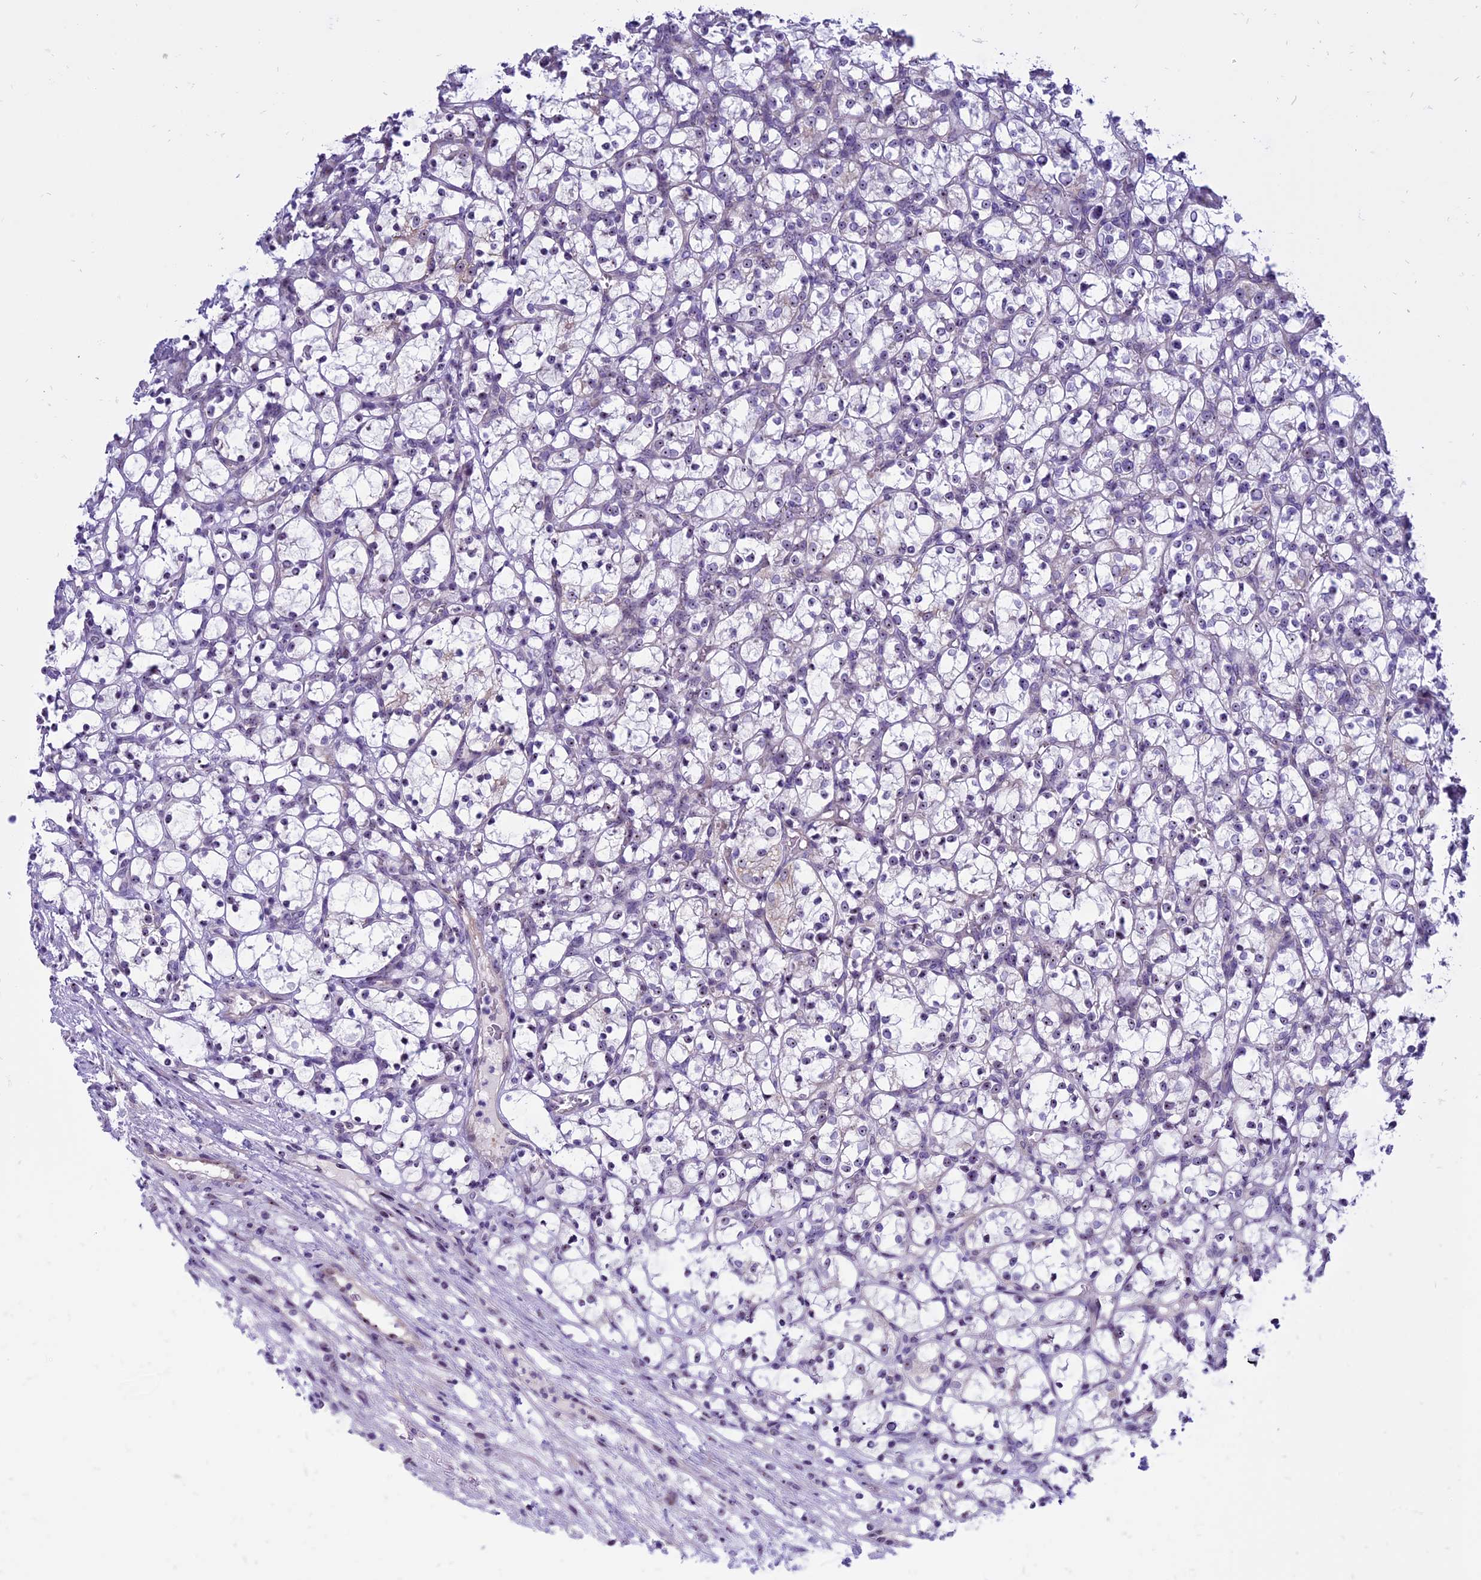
{"staining": {"intensity": "weak", "quantity": "<25%", "location": "nuclear"}, "tissue": "renal cancer", "cell_type": "Tumor cells", "image_type": "cancer", "snomed": [{"axis": "morphology", "description": "Adenocarcinoma, NOS"}, {"axis": "topography", "description": "Kidney"}], "caption": "IHC micrograph of neoplastic tissue: human adenocarcinoma (renal) stained with DAB reveals no significant protein staining in tumor cells. Nuclei are stained in blue.", "gene": "TBL3", "patient": {"sex": "female", "age": 69}}